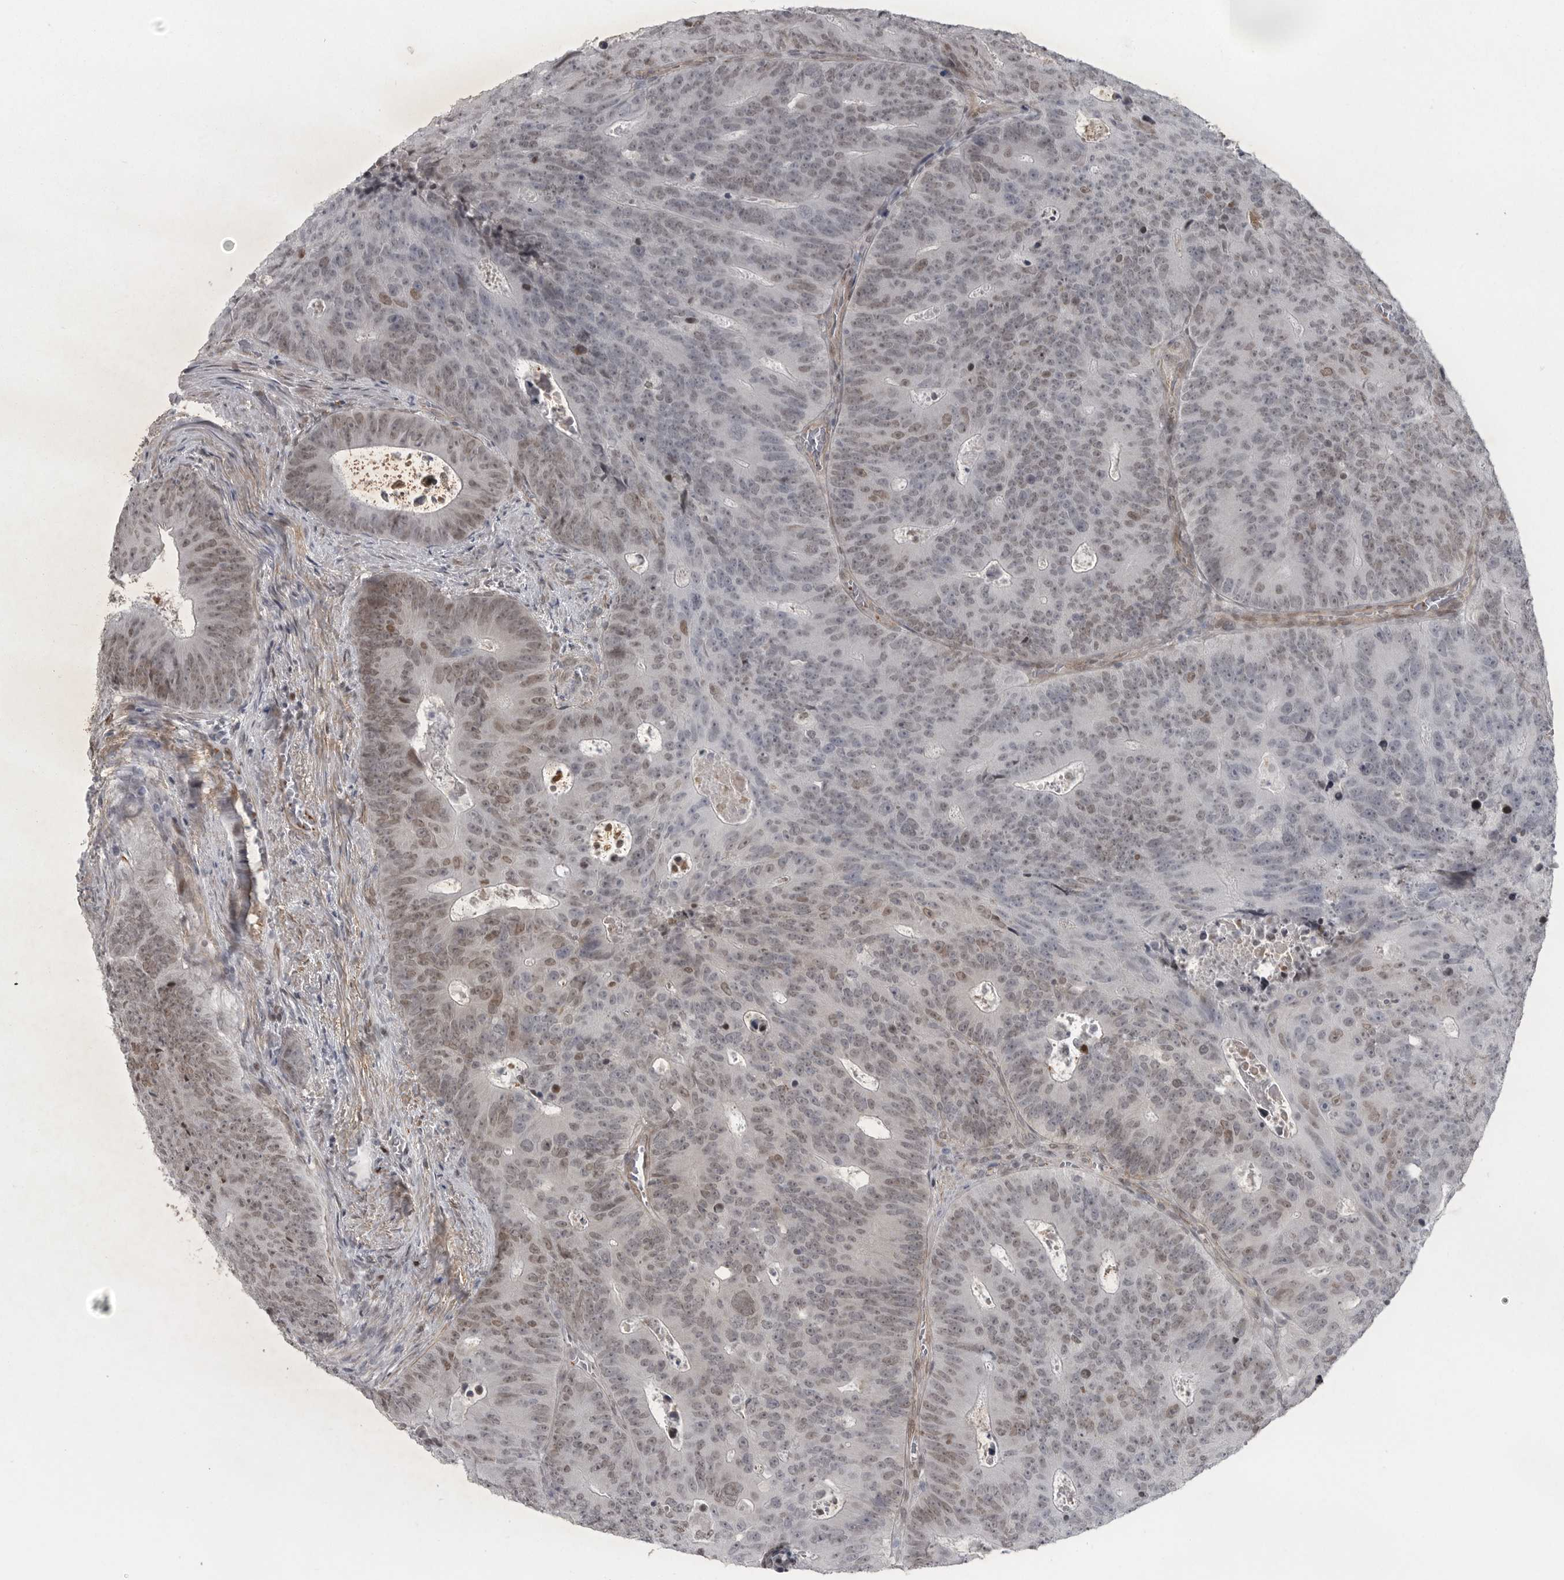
{"staining": {"intensity": "moderate", "quantity": "25%-75%", "location": "nuclear"}, "tissue": "colorectal cancer", "cell_type": "Tumor cells", "image_type": "cancer", "snomed": [{"axis": "morphology", "description": "Adenocarcinoma, NOS"}, {"axis": "topography", "description": "Colon"}], "caption": "IHC (DAB (3,3'-diaminobenzidine)) staining of colorectal adenocarcinoma displays moderate nuclear protein staining in about 25%-75% of tumor cells.", "gene": "HMGN3", "patient": {"sex": "male", "age": 87}}